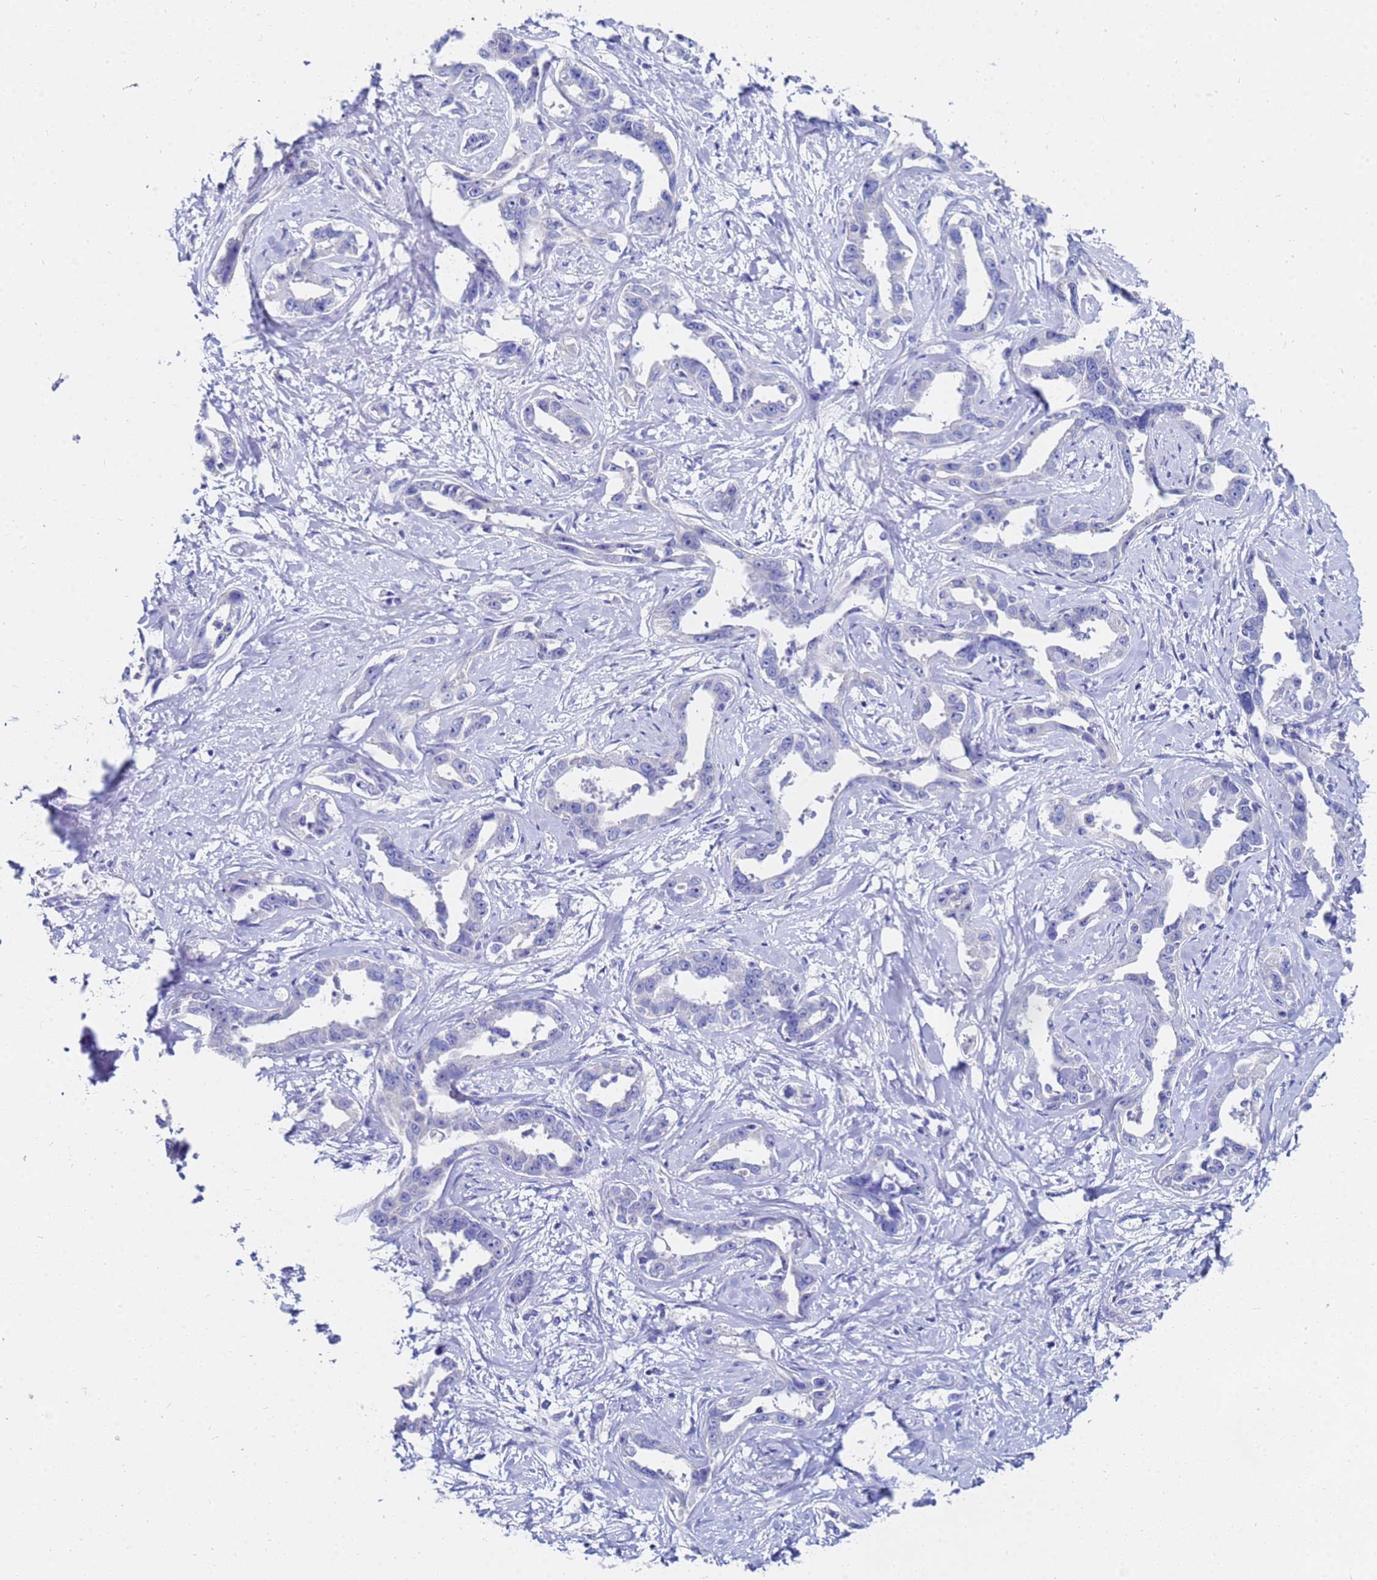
{"staining": {"intensity": "negative", "quantity": "none", "location": "none"}, "tissue": "liver cancer", "cell_type": "Tumor cells", "image_type": "cancer", "snomed": [{"axis": "morphology", "description": "Cholangiocarcinoma"}, {"axis": "topography", "description": "Liver"}], "caption": "Tumor cells are negative for brown protein staining in liver cholangiocarcinoma. (IHC, brightfield microscopy, high magnification).", "gene": "C2orf72", "patient": {"sex": "male", "age": 59}}